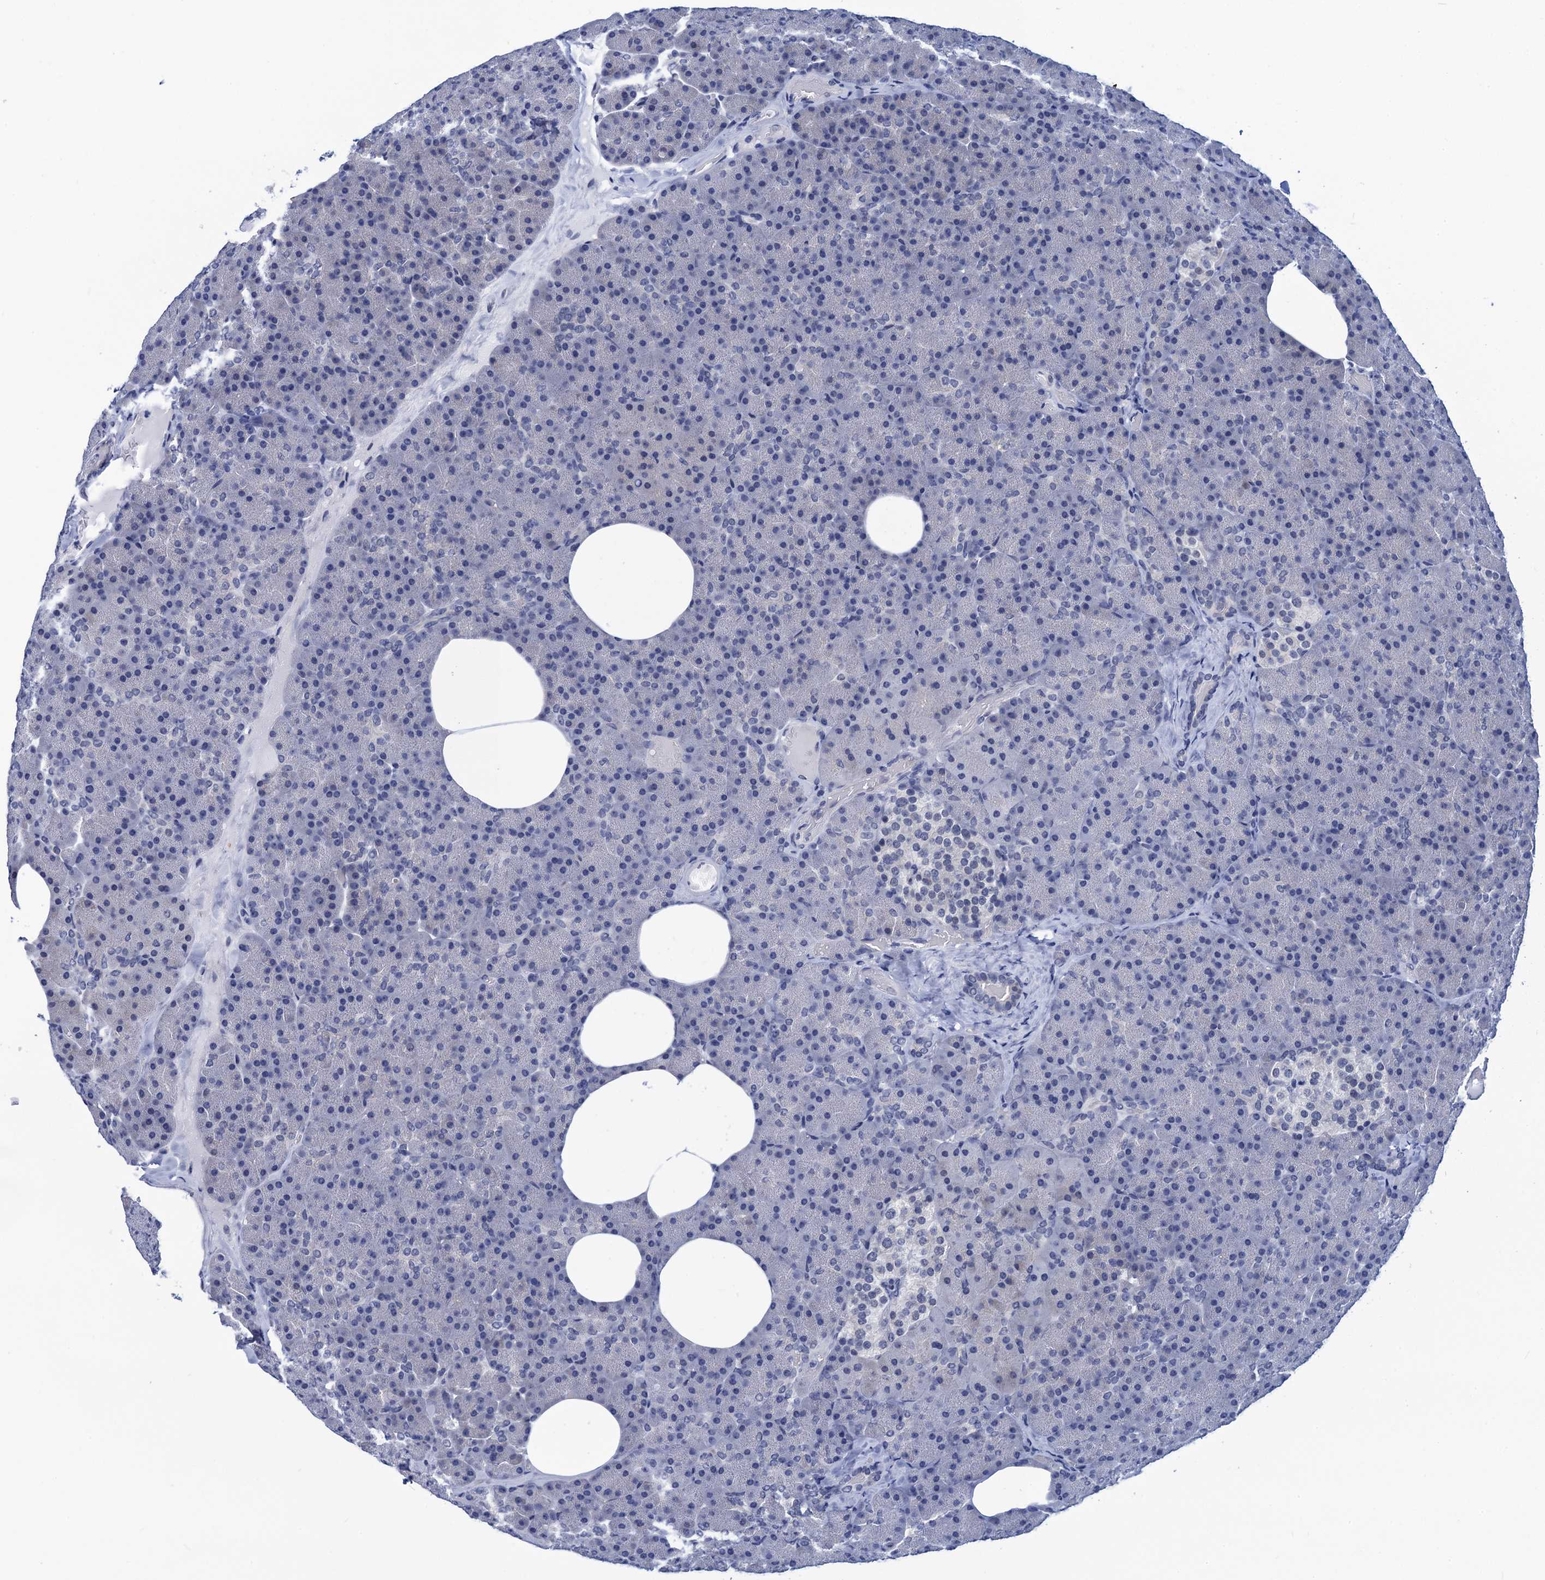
{"staining": {"intensity": "negative", "quantity": "none", "location": "none"}, "tissue": "pancreas", "cell_type": "Exocrine glandular cells", "image_type": "normal", "snomed": [{"axis": "morphology", "description": "Normal tissue, NOS"}, {"axis": "morphology", "description": "Carcinoid, malignant, NOS"}, {"axis": "topography", "description": "Pancreas"}], "caption": "High magnification brightfield microscopy of benign pancreas stained with DAB (3,3'-diaminobenzidine) (brown) and counterstained with hematoxylin (blue): exocrine glandular cells show no significant positivity.", "gene": "C16orf87", "patient": {"sex": "female", "age": 35}}